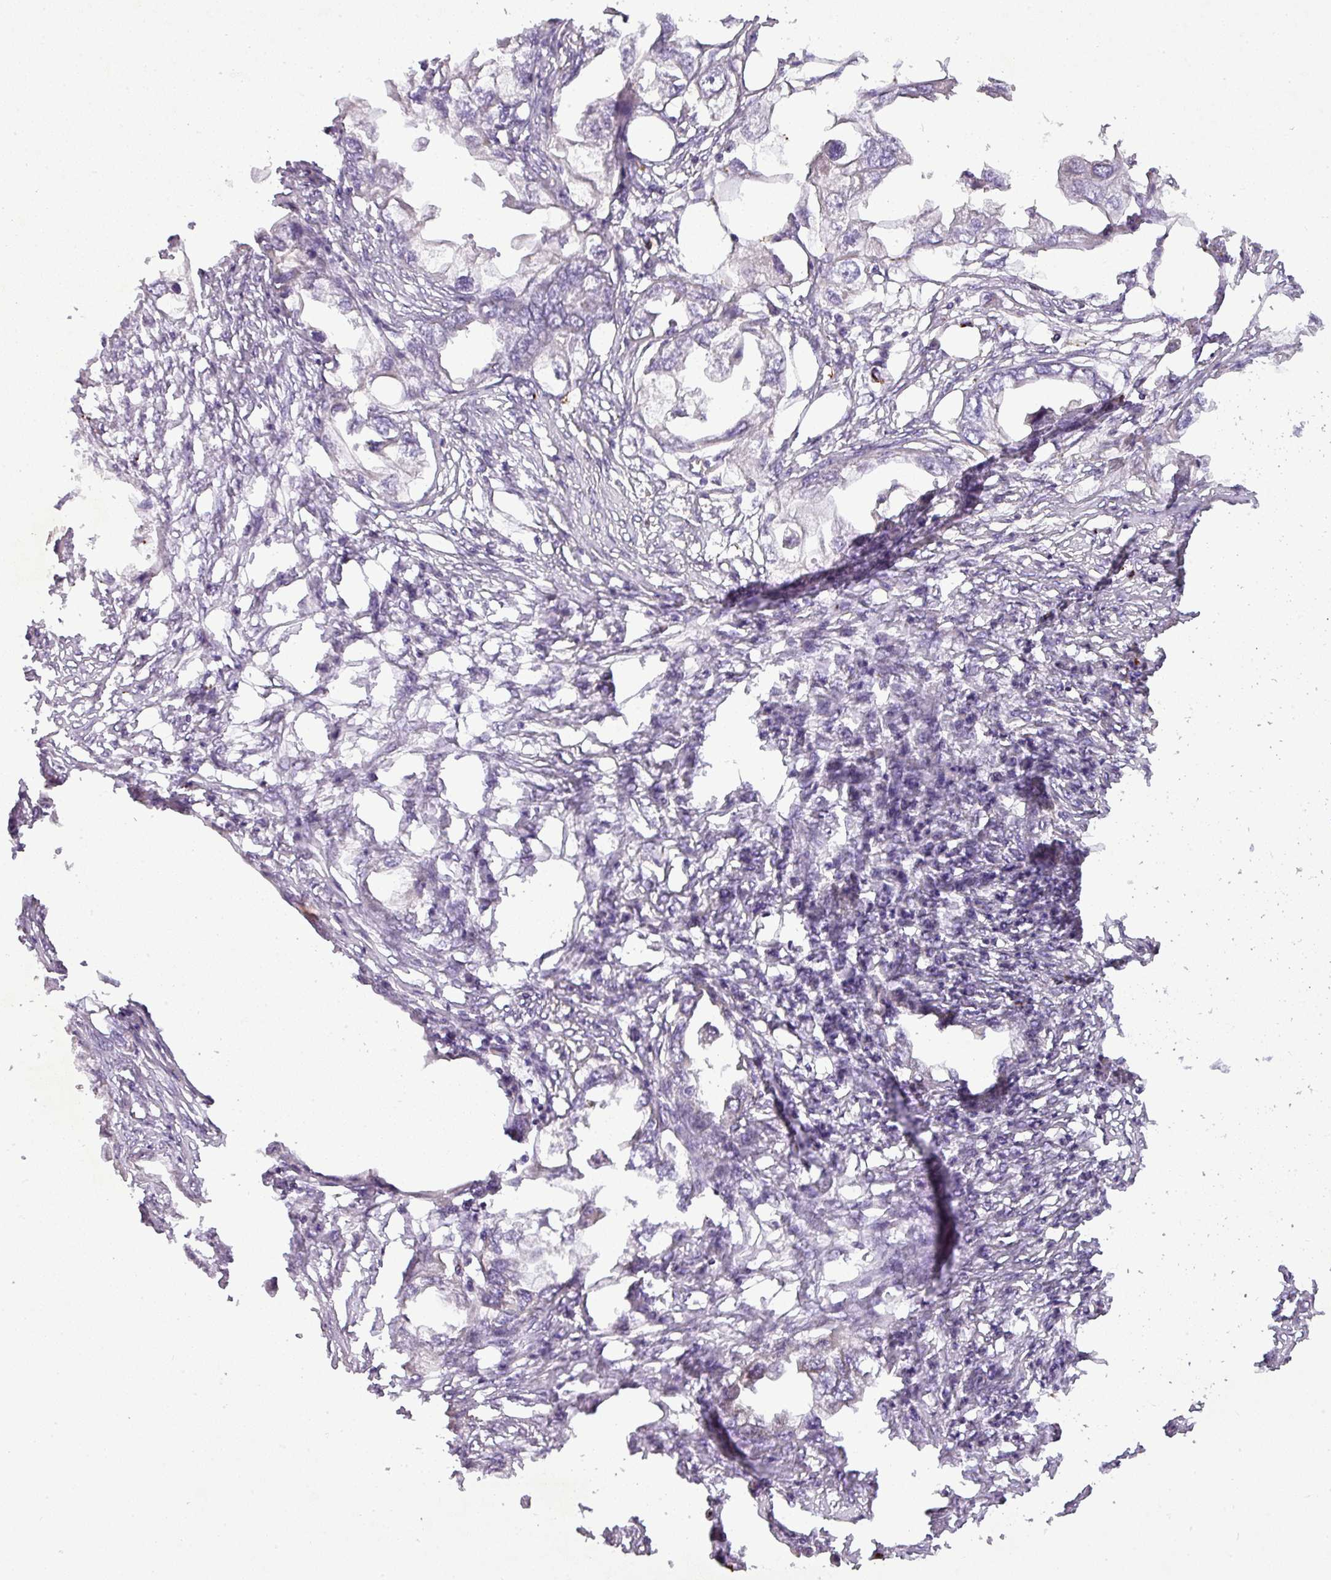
{"staining": {"intensity": "negative", "quantity": "none", "location": "none"}, "tissue": "endometrial cancer", "cell_type": "Tumor cells", "image_type": "cancer", "snomed": [{"axis": "morphology", "description": "Adenocarcinoma, NOS"}, {"axis": "morphology", "description": "Adenocarcinoma, metastatic, NOS"}, {"axis": "topography", "description": "Adipose tissue"}, {"axis": "topography", "description": "Endometrium"}], "caption": "Protein analysis of adenocarcinoma (endometrial) exhibits no significant positivity in tumor cells.", "gene": "PNMA6A", "patient": {"sex": "female", "age": 67}}